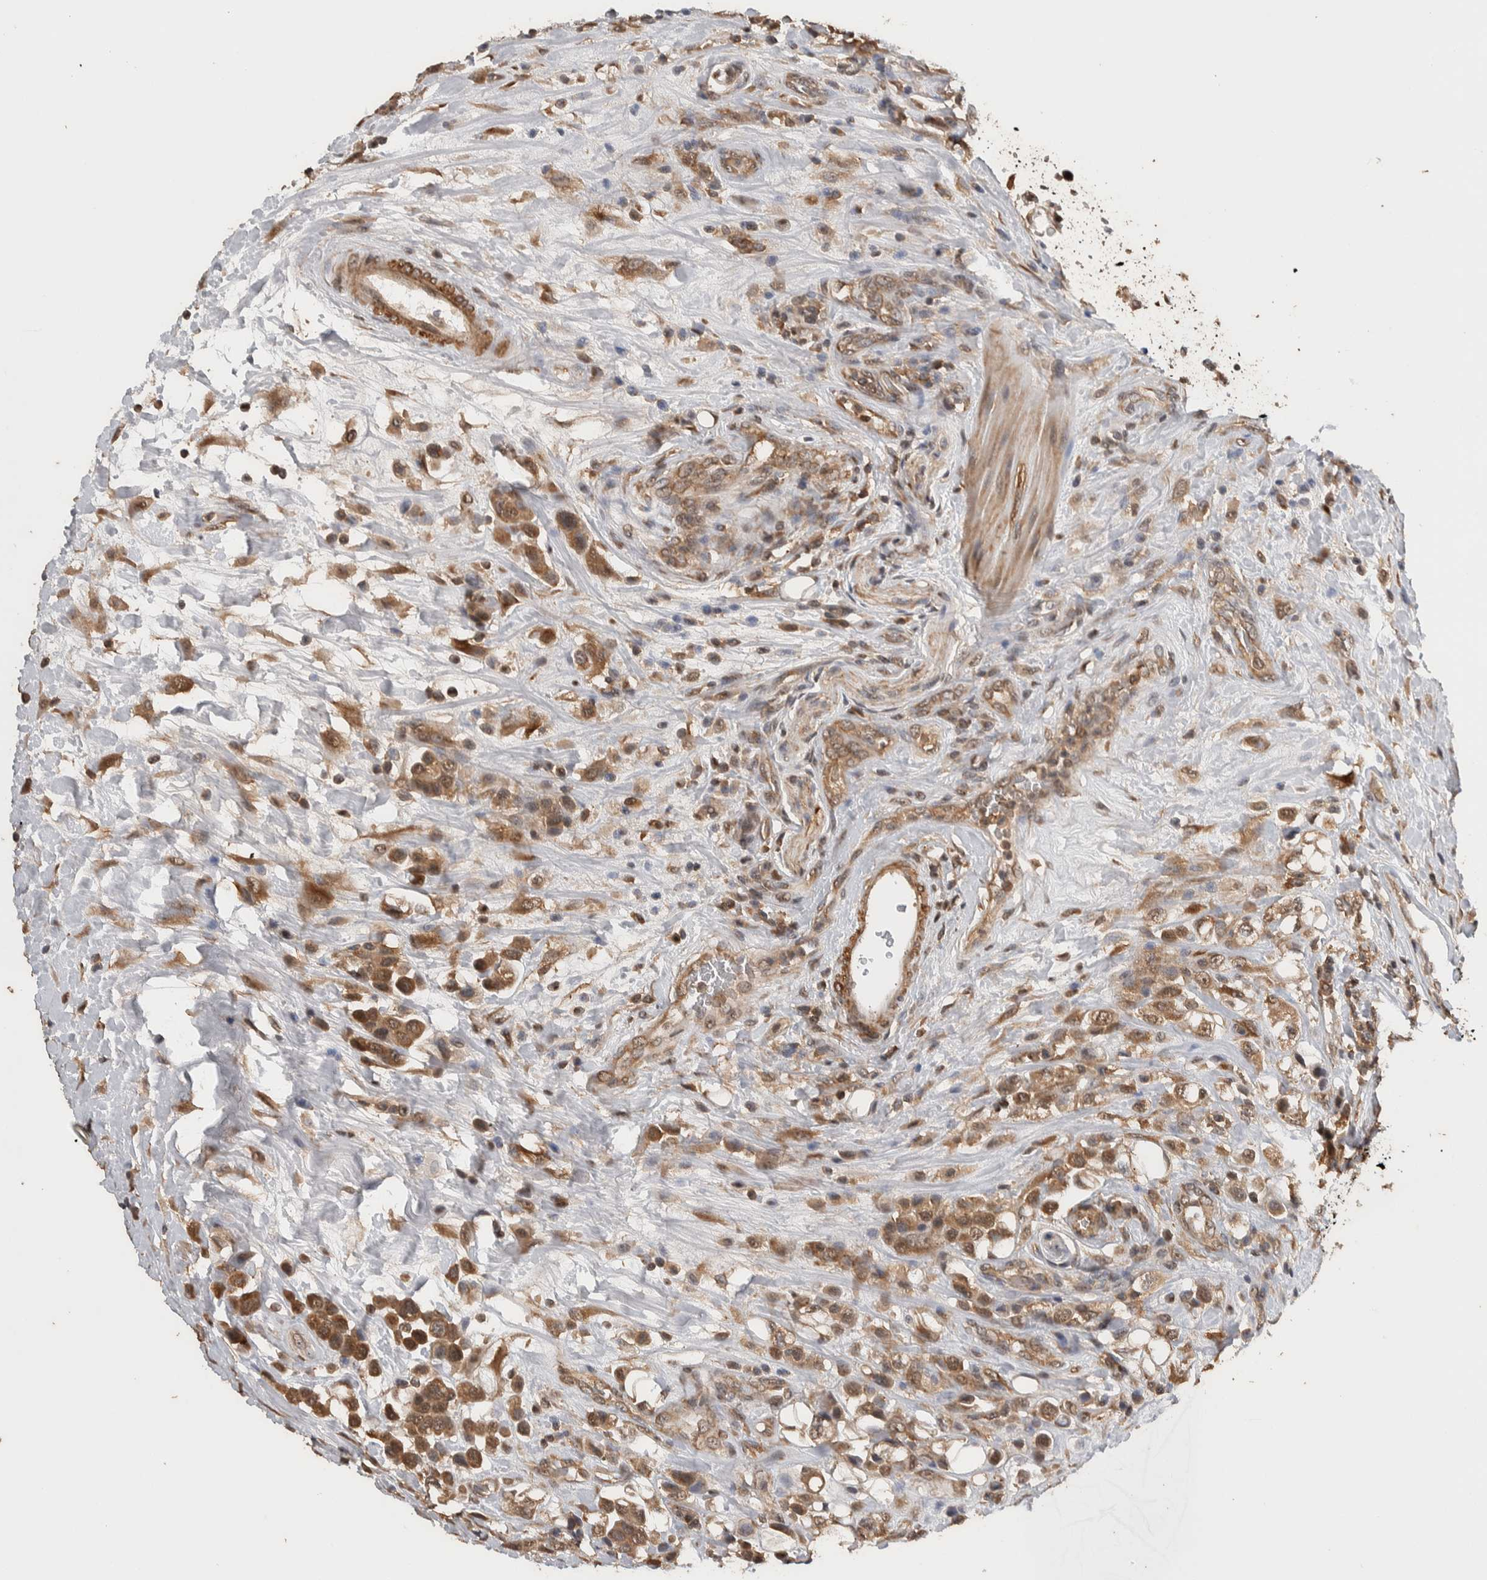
{"staining": {"intensity": "moderate", "quantity": ">75%", "location": "cytoplasmic/membranous,nuclear"}, "tissue": "urothelial cancer", "cell_type": "Tumor cells", "image_type": "cancer", "snomed": [{"axis": "morphology", "description": "Urothelial carcinoma, High grade"}, {"axis": "topography", "description": "Urinary bladder"}], "caption": "IHC micrograph of human urothelial carcinoma (high-grade) stained for a protein (brown), which displays medium levels of moderate cytoplasmic/membranous and nuclear expression in about >75% of tumor cells.", "gene": "DVL2", "patient": {"sex": "male", "age": 50}}